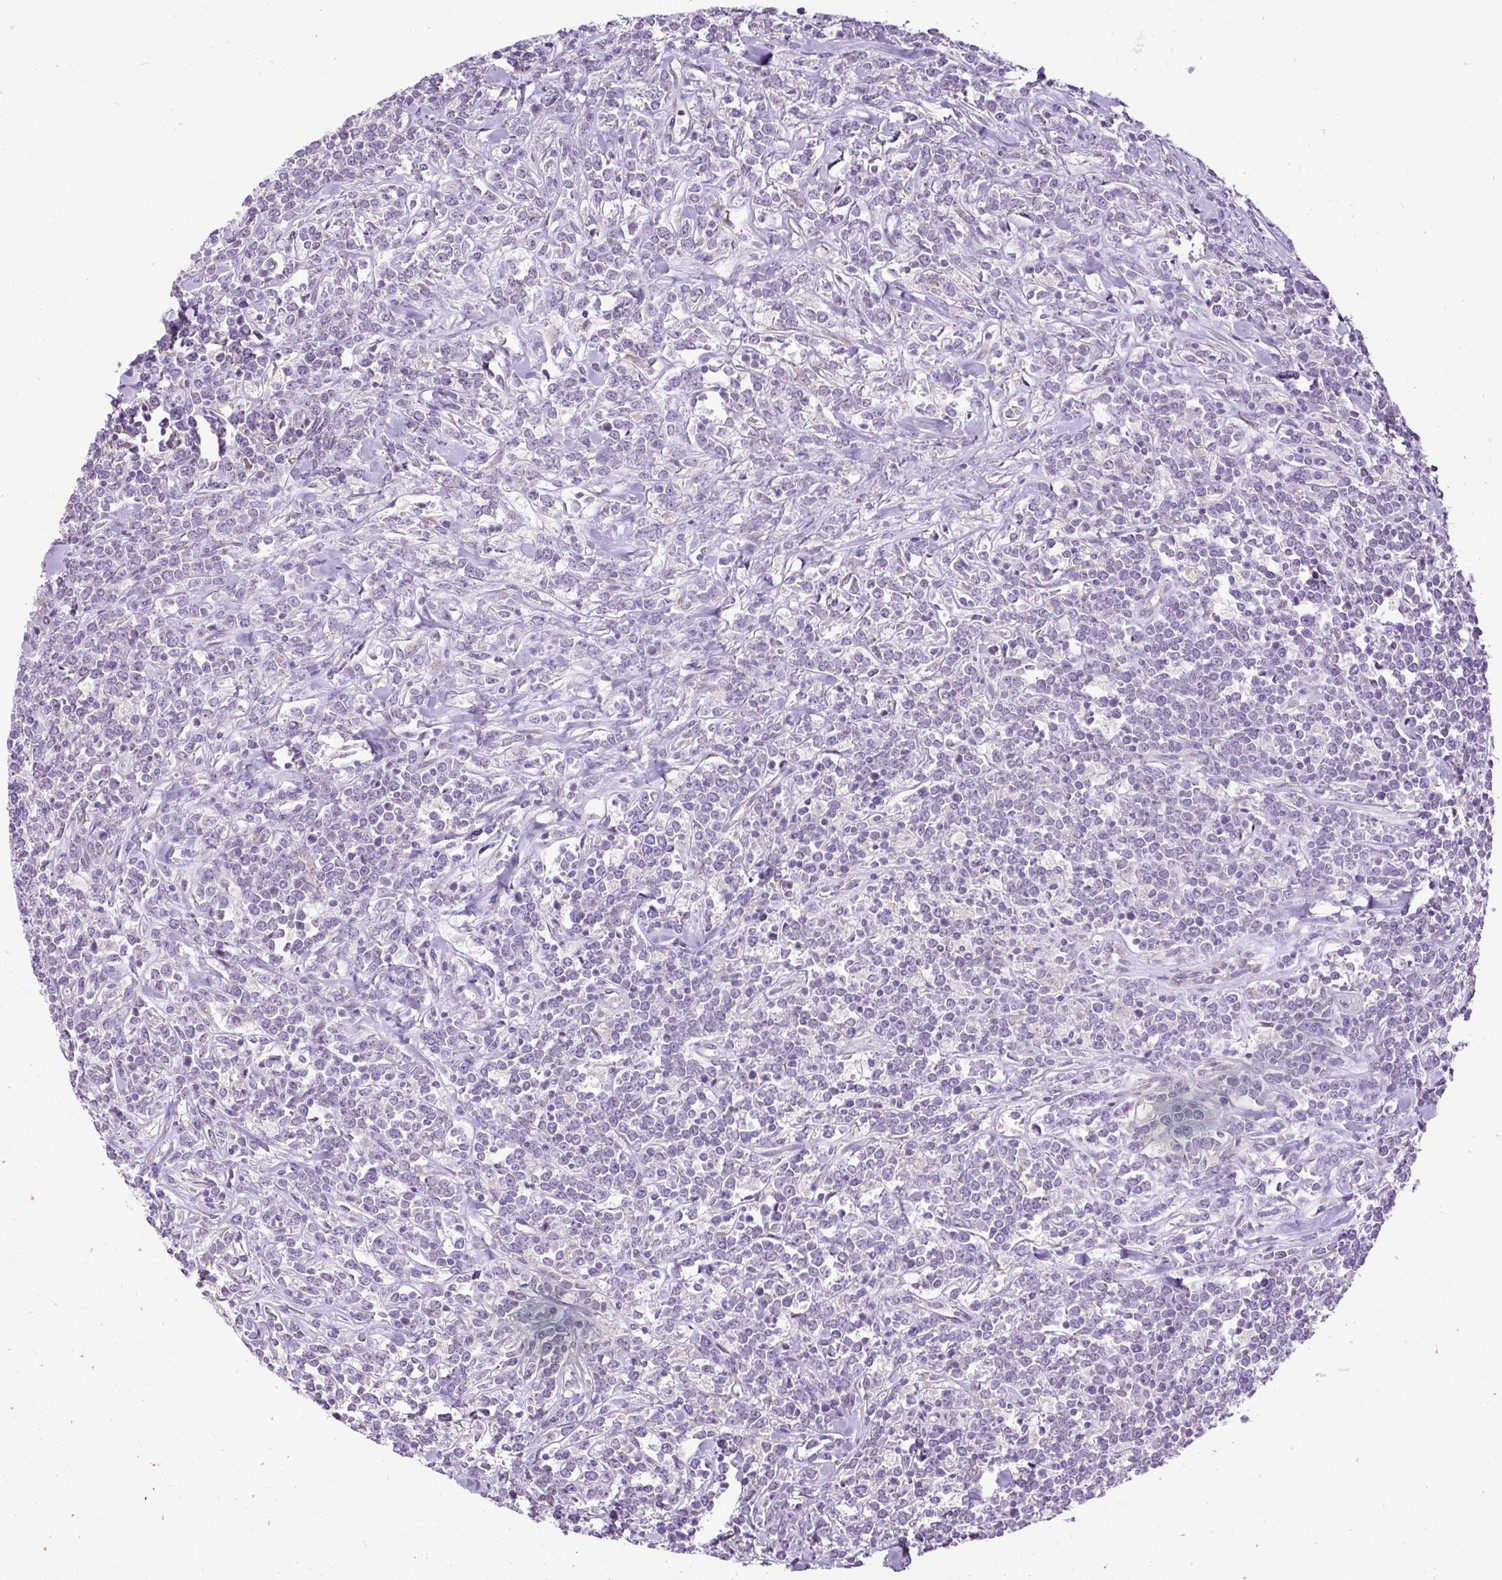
{"staining": {"intensity": "negative", "quantity": "none", "location": "none"}, "tissue": "lymphoma", "cell_type": "Tumor cells", "image_type": "cancer", "snomed": [{"axis": "morphology", "description": "Malignant lymphoma, non-Hodgkin's type, High grade"}, {"axis": "topography", "description": "Small intestine"}, {"axis": "topography", "description": "Colon"}], "caption": "IHC image of neoplastic tissue: human lymphoma stained with DAB demonstrates no significant protein staining in tumor cells.", "gene": "FAM149A", "patient": {"sex": "male", "age": 8}}